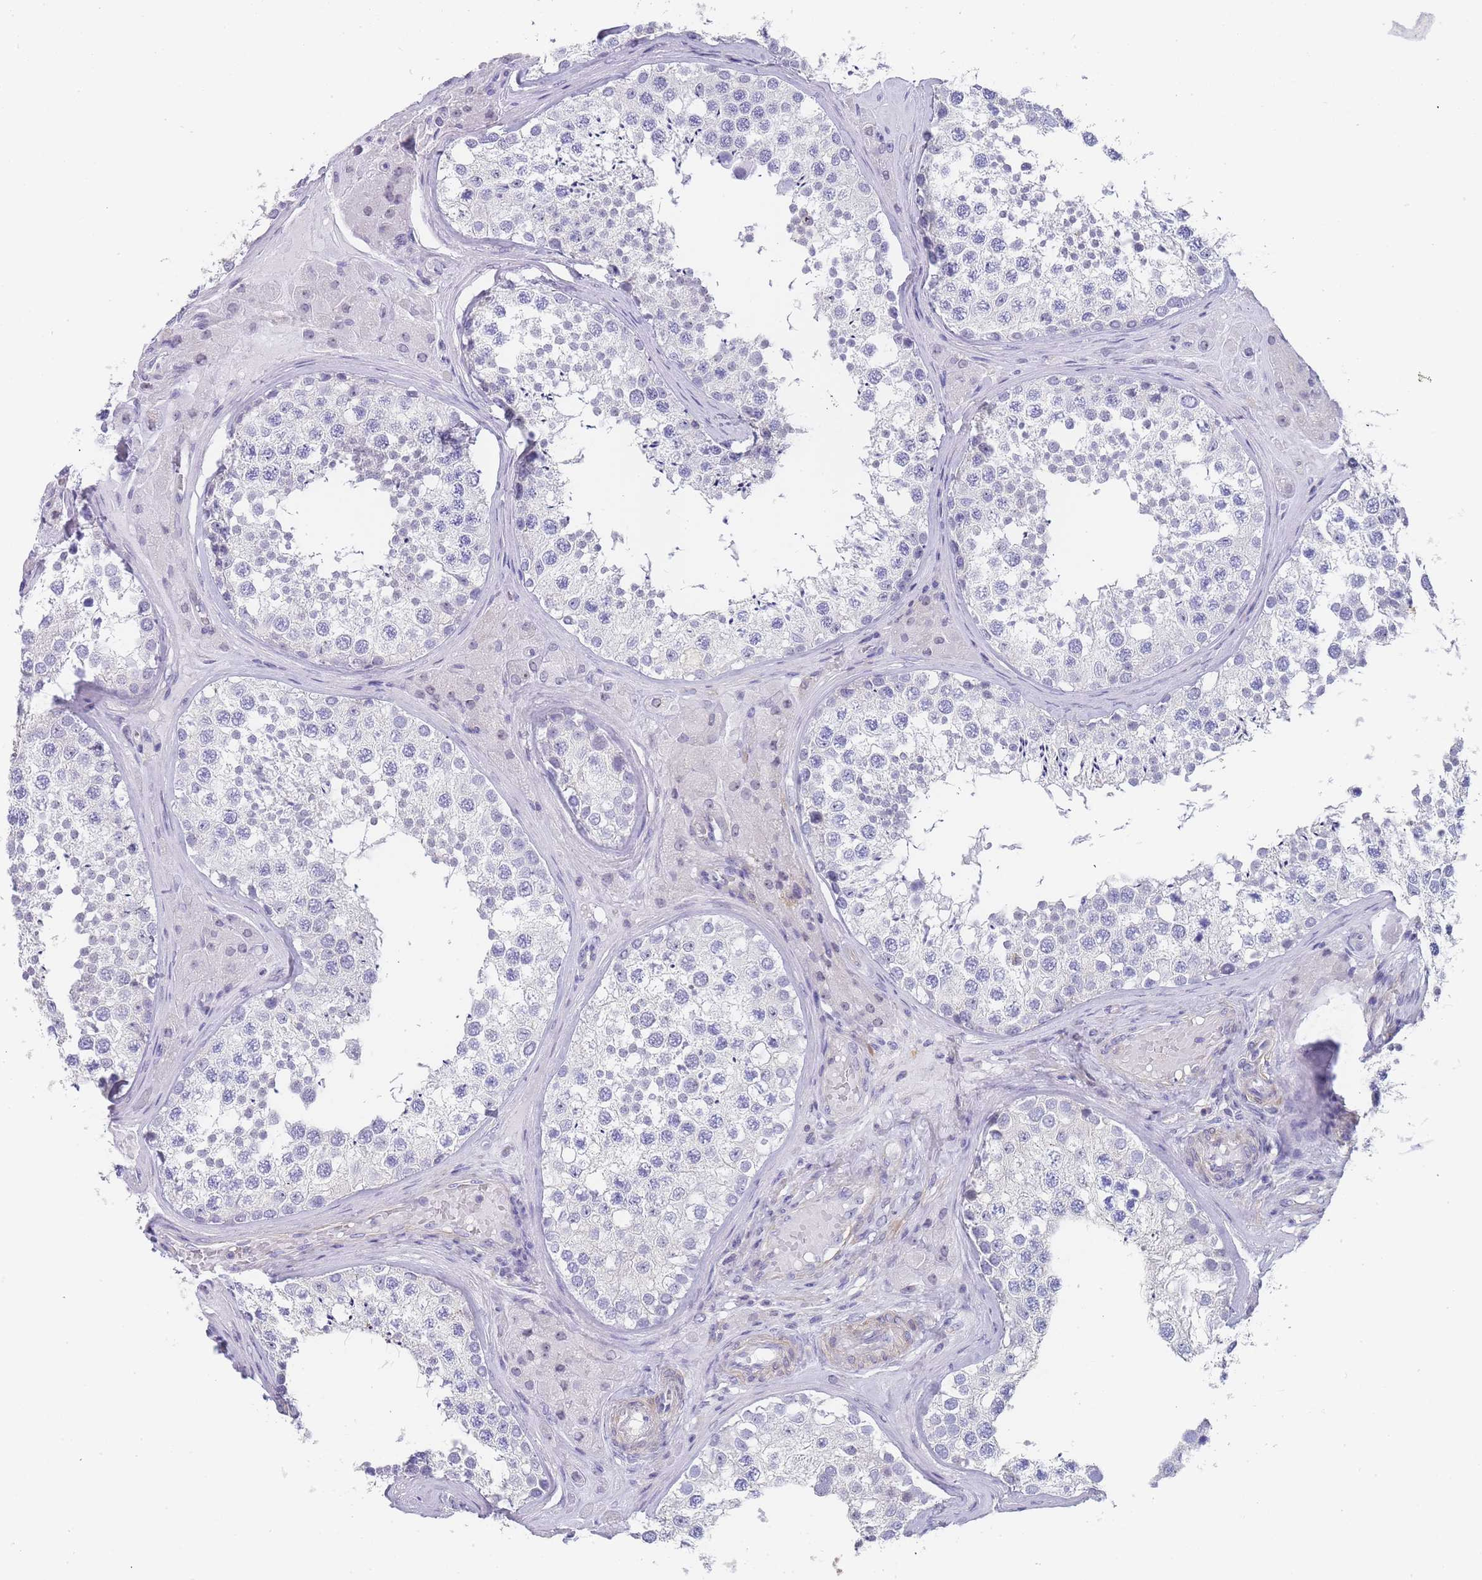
{"staining": {"intensity": "negative", "quantity": "none", "location": "none"}, "tissue": "testis", "cell_type": "Cells in seminiferous ducts", "image_type": "normal", "snomed": [{"axis": "morphology", "description": "Normal tissue, NOS"}, {"axis": "topography", "description": "Testis"}], "caption": "DAB (3,3'-diaminobenzidine) immunohistochemical staining of benign human testis exhibits no significant positivity in cells in seminiferous ducts. Nuclei are stained in blue.", "gene": "NOP14", "patient": {"sex": "male", "age": 46}}